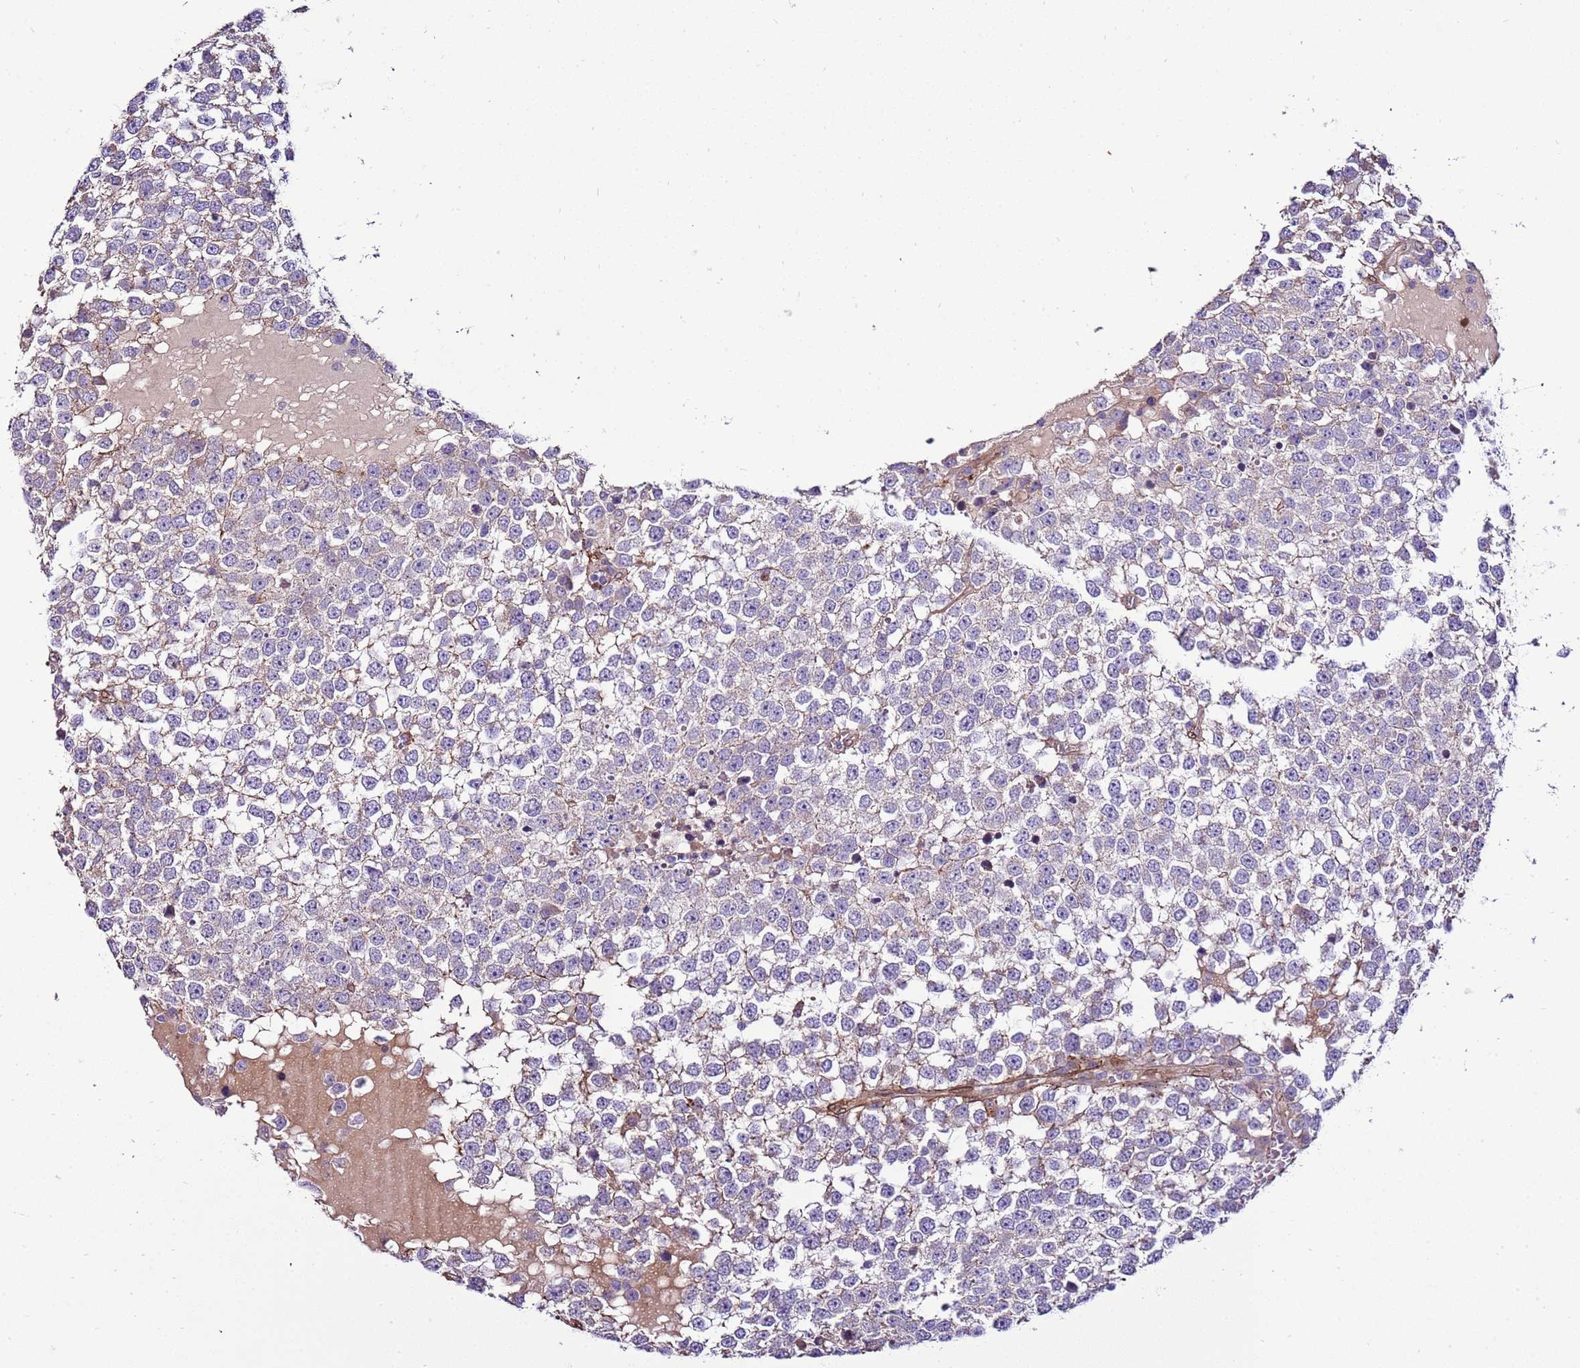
{"staining": {"intensity": "negative", "quantity": "none", "location": "none"}, "tissue": "testis cancer", "cell_type": "Tumor cells", "image_type": "cancer", "snomed": [{"axis": "morphology", "description": "Seminoma, NOS"}, {"axis": "topography", "description": "Testis"}], "caption": "Tumor cells show no significant positivity in testis cancer (seminoma).", "gene": "TMEM47", "patient": {"sex": "male", "age": 65}}